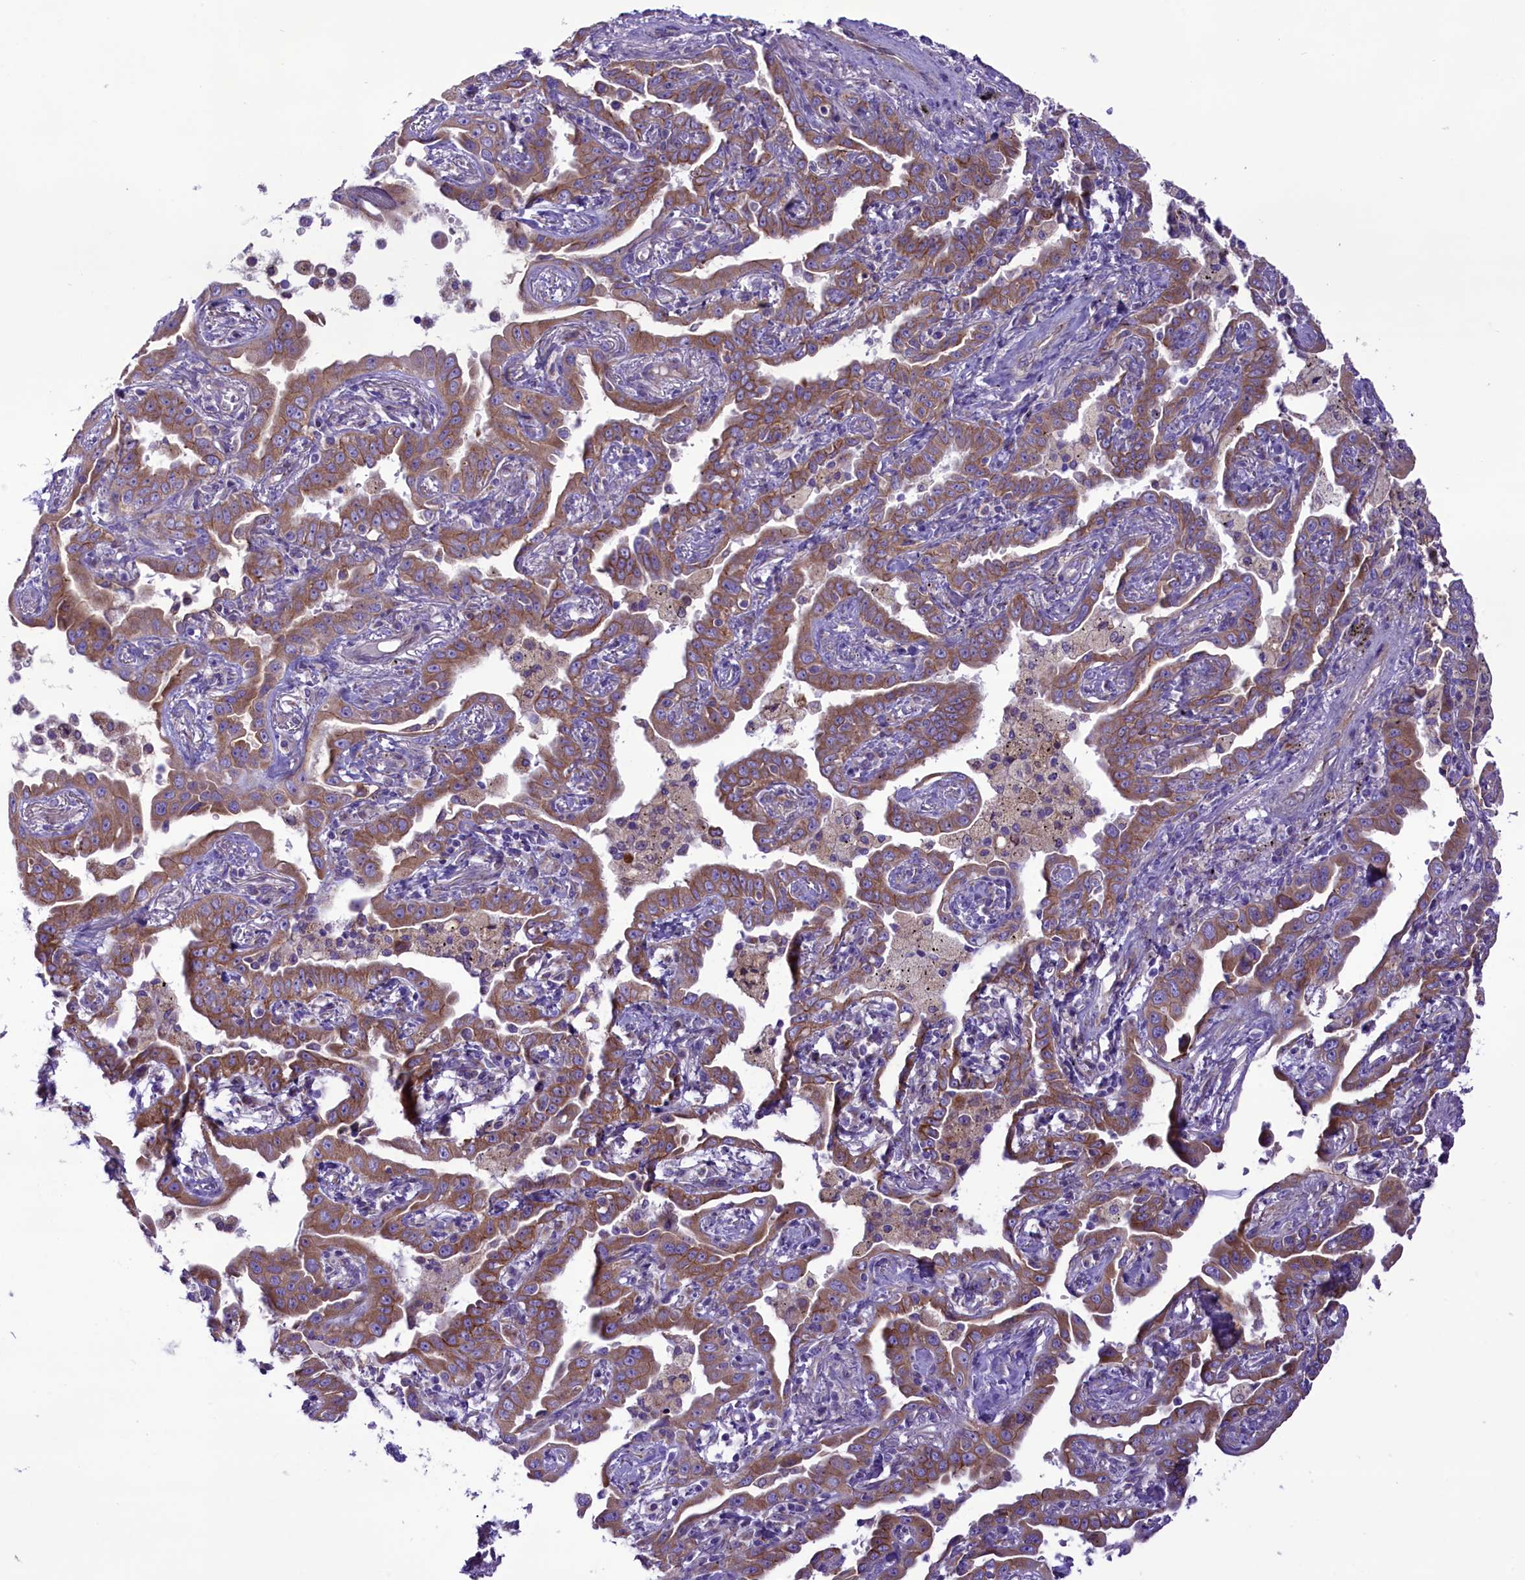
{"staining": {"intensity": "moderate", "quantity": ">75%", "location": "cytoplasmic/membranous"}, "tissue": "lung cancer", "cell_type": "Tumor cells", "image_type": "cancer", "snomed": [{"axis": "morphology", "description": "Adenocarcinoma, NOS"}, {"axis": "topography", "description": "Lung"}], "caption": "This micrograph displays adenocarcinoma (lung) stained with immunohistochemistry (IHC) to label a protein in brown. The cytoplasmic/membranous of tumor cells show moderate positivity for the protein. Nuclei are counter-stained blue.", "gene": "PTPRU", "patient": {"sex": "male", "age": 67}}